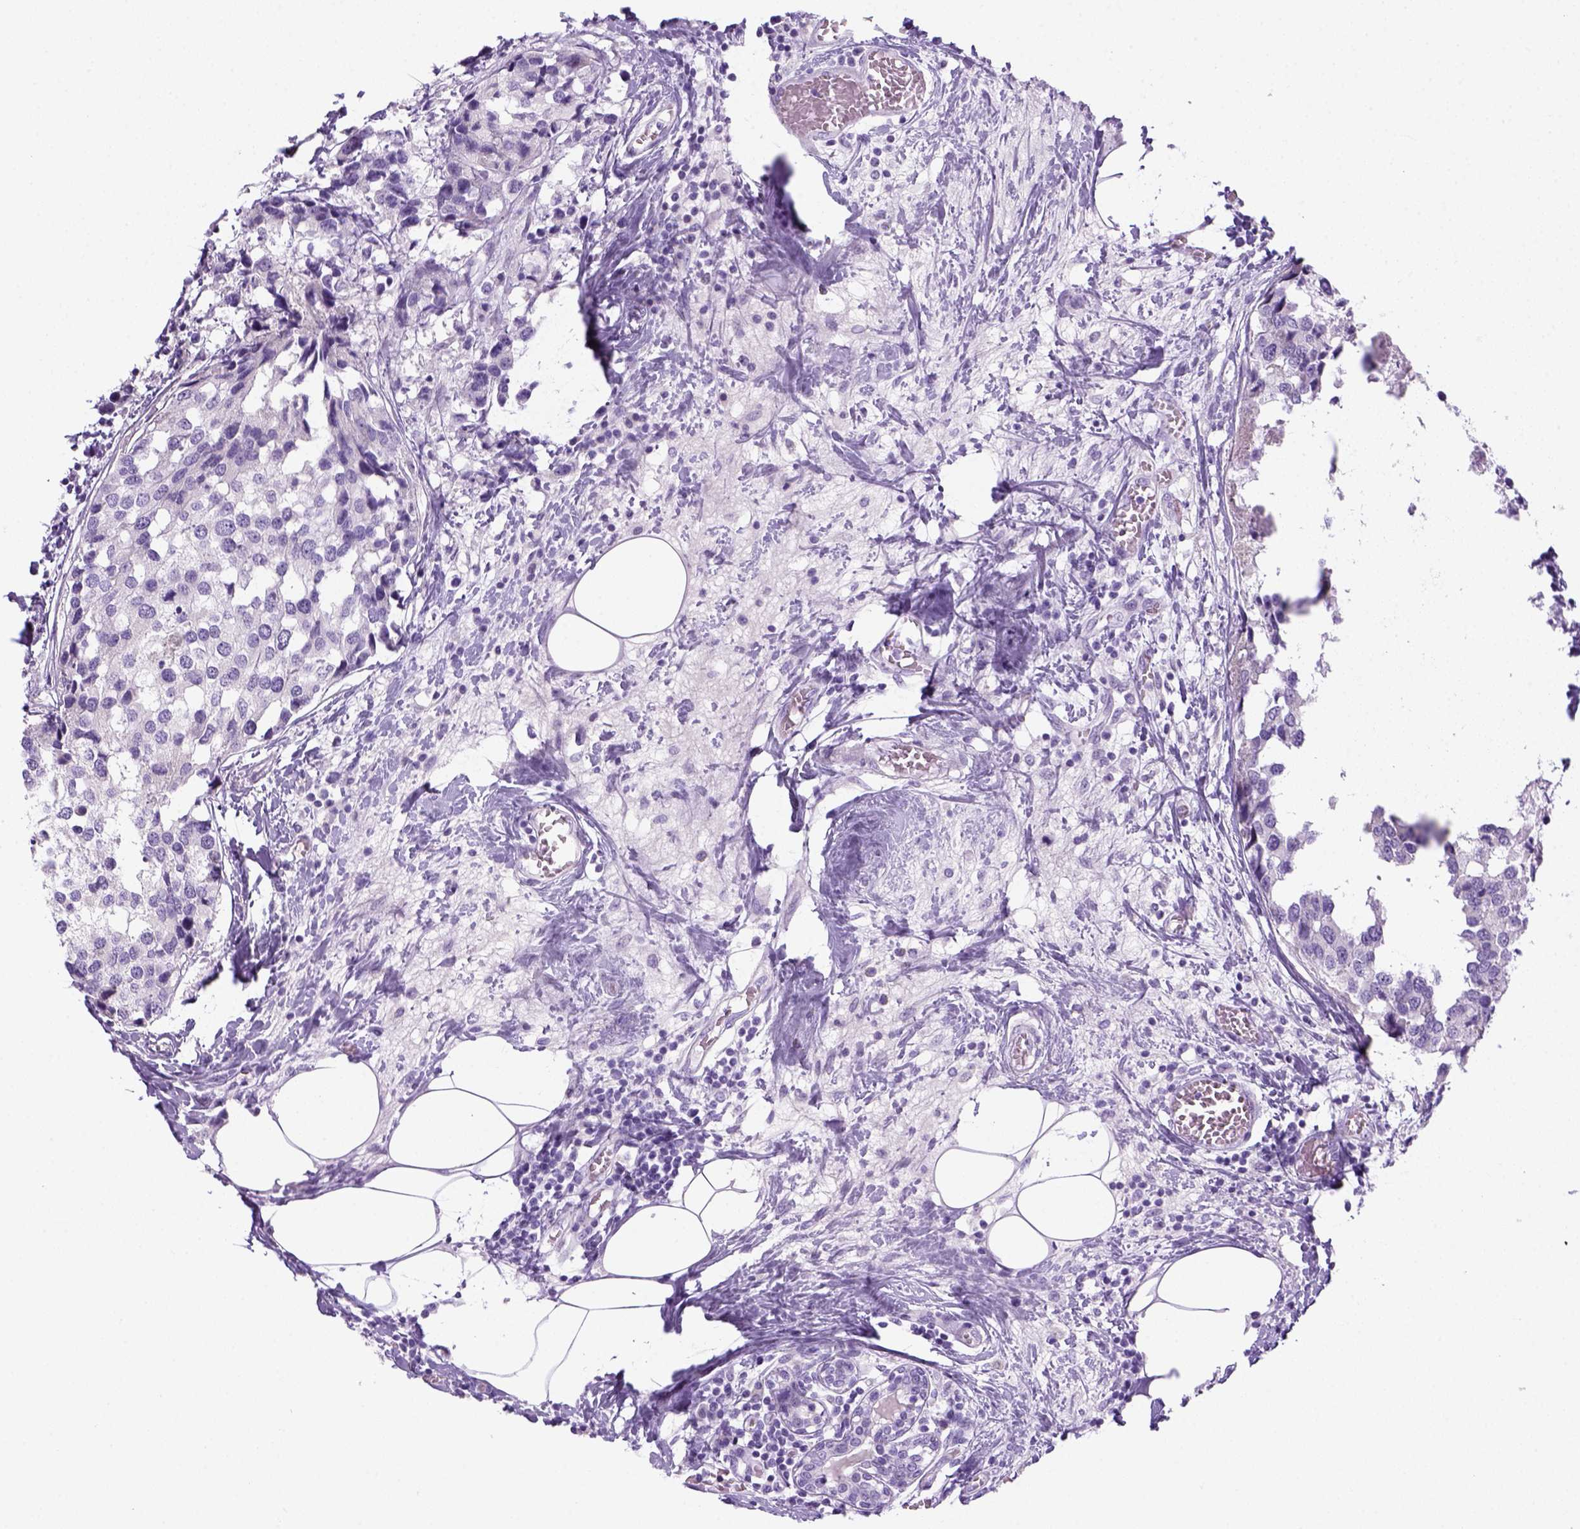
{"staining": {"intensity": "negative", "quantity": "none", "location": "none"}, "tissue": "breast cancer", "cell_type": "Tumor cells", "image_type": "cancer", "snomed": [{"axis": "morphology", "description": "Lobular carcinoma"}, {"axis": "topography", "description": "Breast"}], "caption": "Immunohistochemistry of breast lobular carcinoma reveals no expression in tumor cells.", "gene": "DNAH11", "patient": {"sex": "female", "age": 59}}